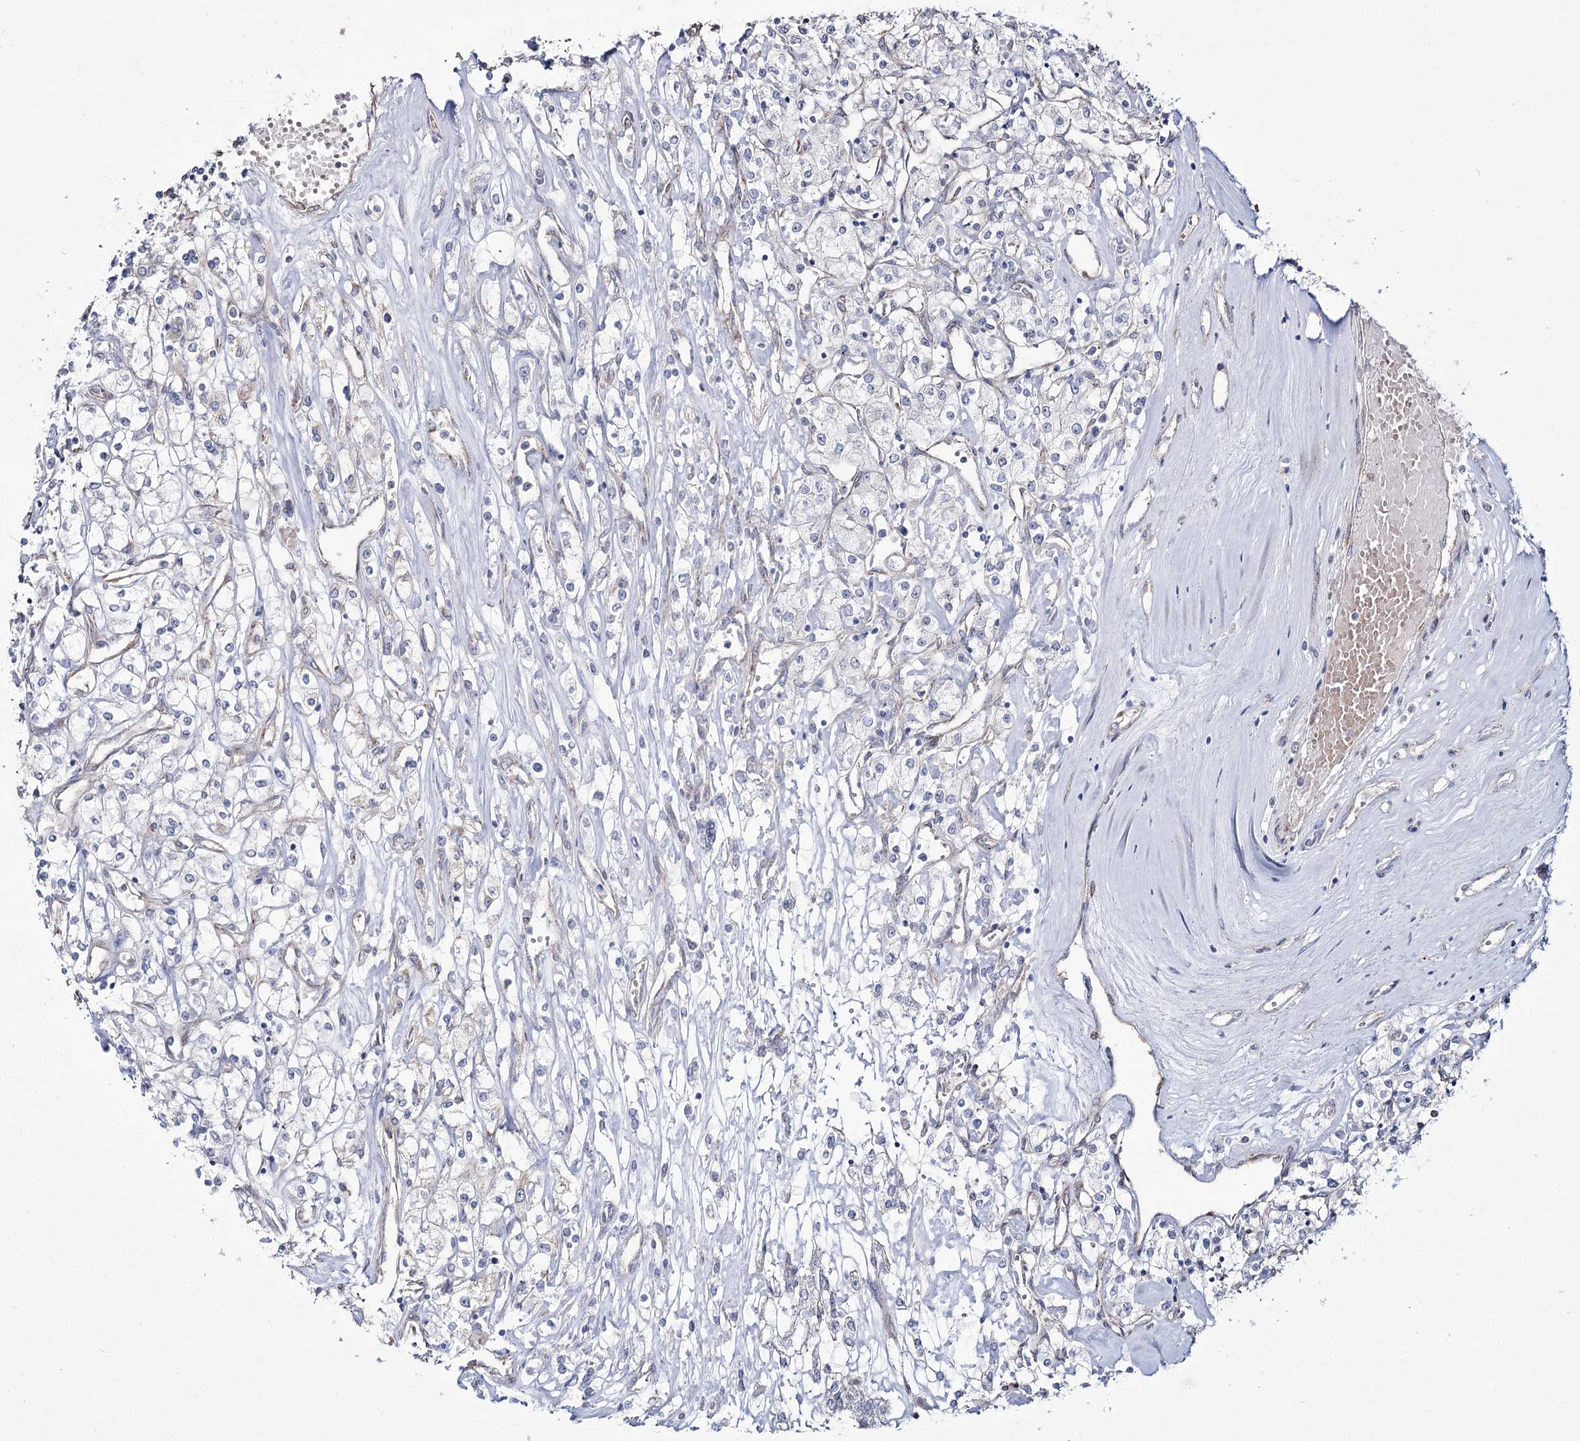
{"staining": {"intensity": "negative", "quantity": "none", "location": "none"}, "tissue": "renal cancer", "cell_type": "Tumor cells", "image_type": "cancer", "snomed": [{"axis": "morphology", "description": "Adenocarcinoma, NOS"}, {"axis": "topography", "description": "Kidney"}], "caption": "The photomicrograph shows no significant staining in tumor cells of adenocarcinoma (renal).", "gene": "ME3", "patient": {"sex": "female", "age": 59}}